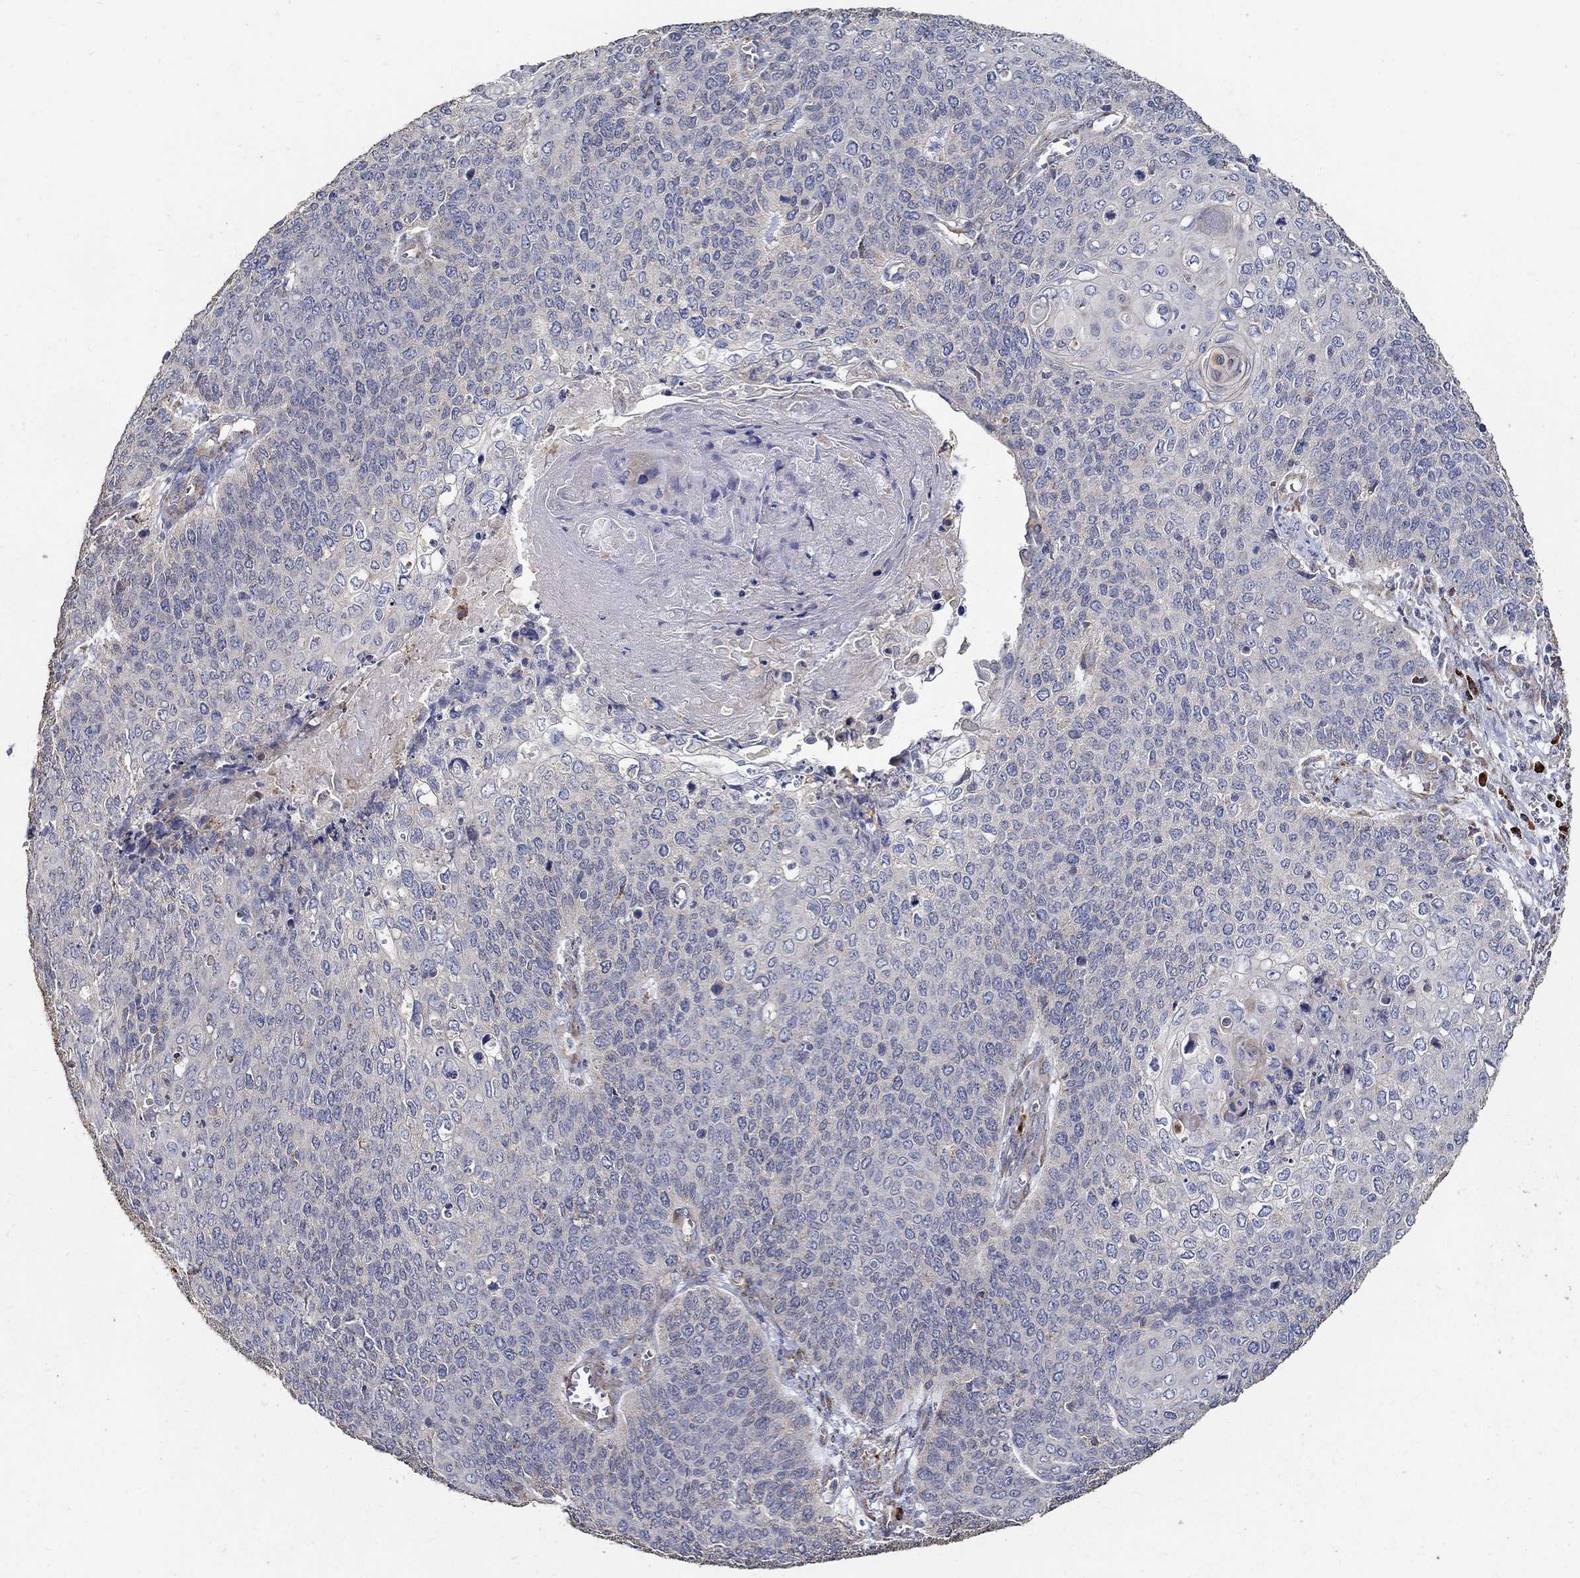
{"staining": {"intensity": "negative", "quantity": "none", "location": "none"}, "tissue": "cervical cancer", "cell_type": "Tumor cells", "image_type": "cancer", "snomed": [{"axis": "morphology", "description": "Squamous cell carcinoma, NOS"}, {"axis": "topography", "description": "Cervix"}], "caption": "Histopathology image shows no significant protein staining in tumor cells of cervical cancer (squamous cell carcinoma).", "gene": "EMILIN3", "patient": {"sex": "female", "age": 39}}